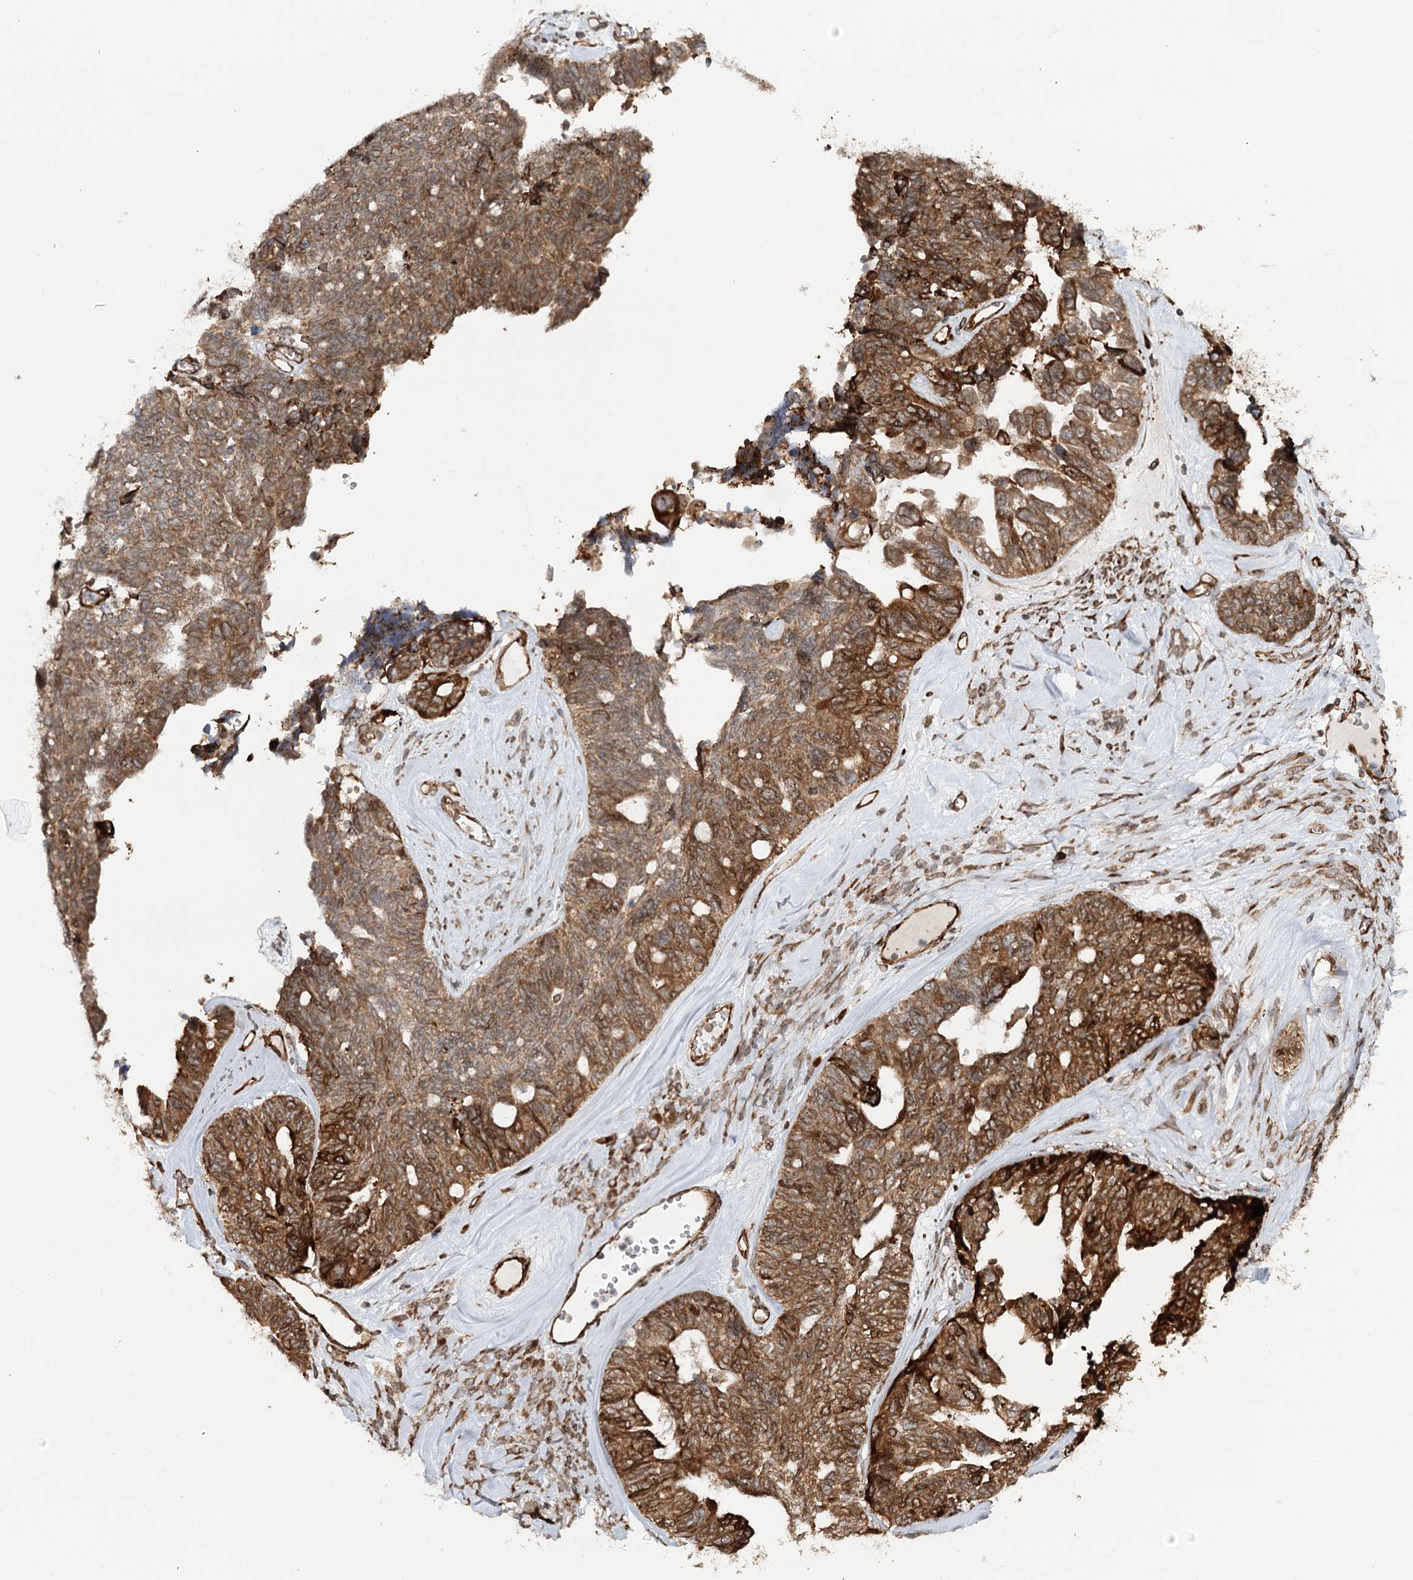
{"staining": {"intensity": "moderate", "quantity": ">75%", "location": "cytoplasmic/membranous"}, "tissue": "ovarian cancer", "cell_type": "Tumor cells", "image_type": "cancer", "snomed": [{"axis": "morphology", "description": "Cystadenocarcinoma, serous, NOS"}, {"axis": "topography", "description": "Ovary"}], "caption": "DAB immunohistochemical staining of human ovarian cancer (serous cystadenocarcinoma) displays moderate cytoplasmic/membranous protein expression in approximately >75% of tumor cells.", "gene": "MKNK1", "patient": {"sex": "female", "age": 79}}